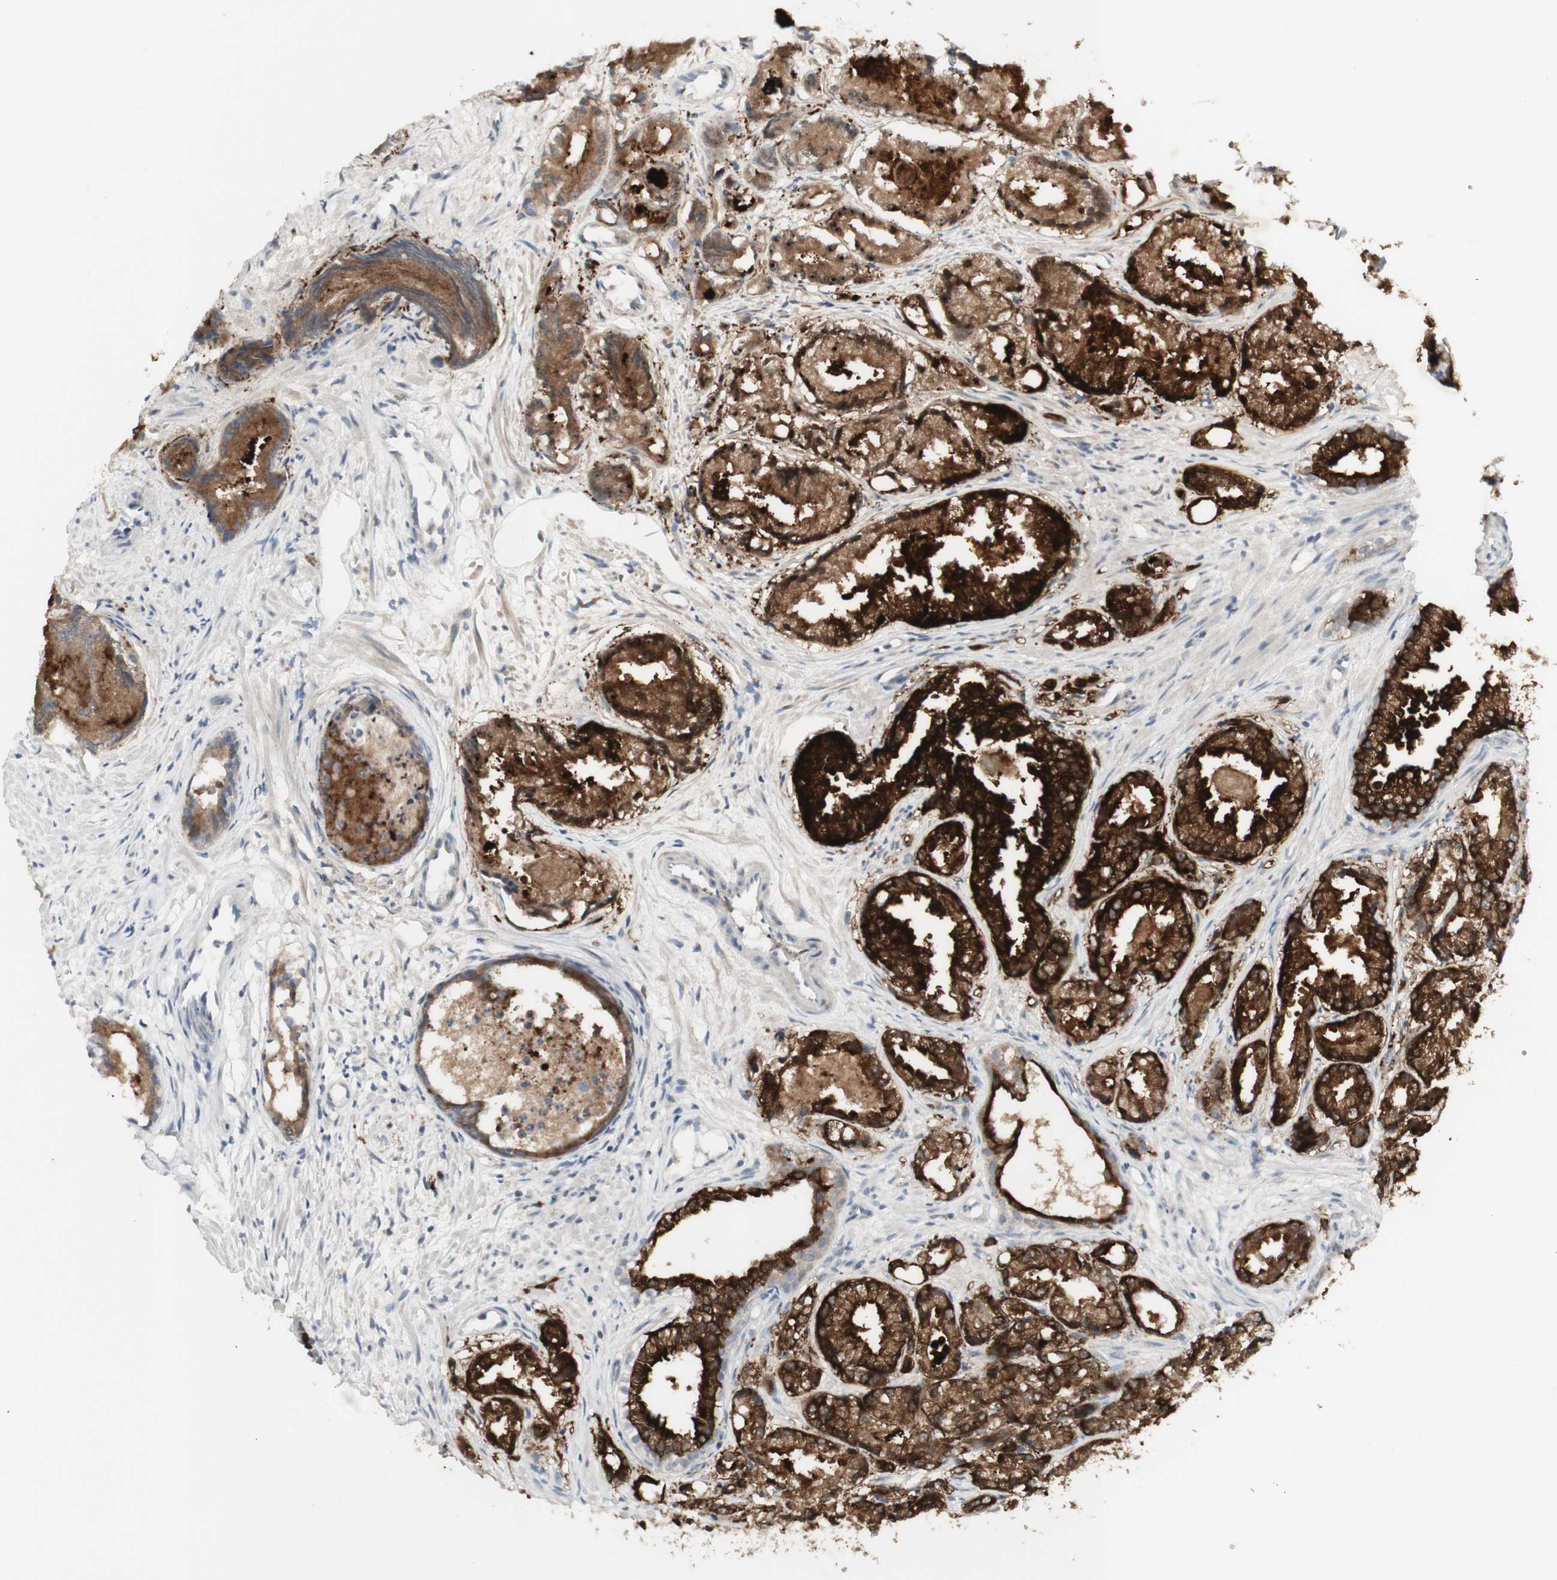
{"staining": {"intensity": "strong", "quantity": ">75%", "location": "cytoplasmic/membranous"}, "tissue": "prostate cancer", "cell_type": "Tumor cells", "image_type": "cancer", "snomed": [{"axis": "morphology", "description": "Adenocarcinoma, Low grade"}, {"axis": "topography", "description": "Prostate"}], "caption": "A micrograph of low-grade adenocarcinoma (prostate) stained for a protein shows strong cytoplasmic/membranous brown staining in tumor cells.", "gene": "C1orf116", "patient": {"sex": "male", "age": 72}}